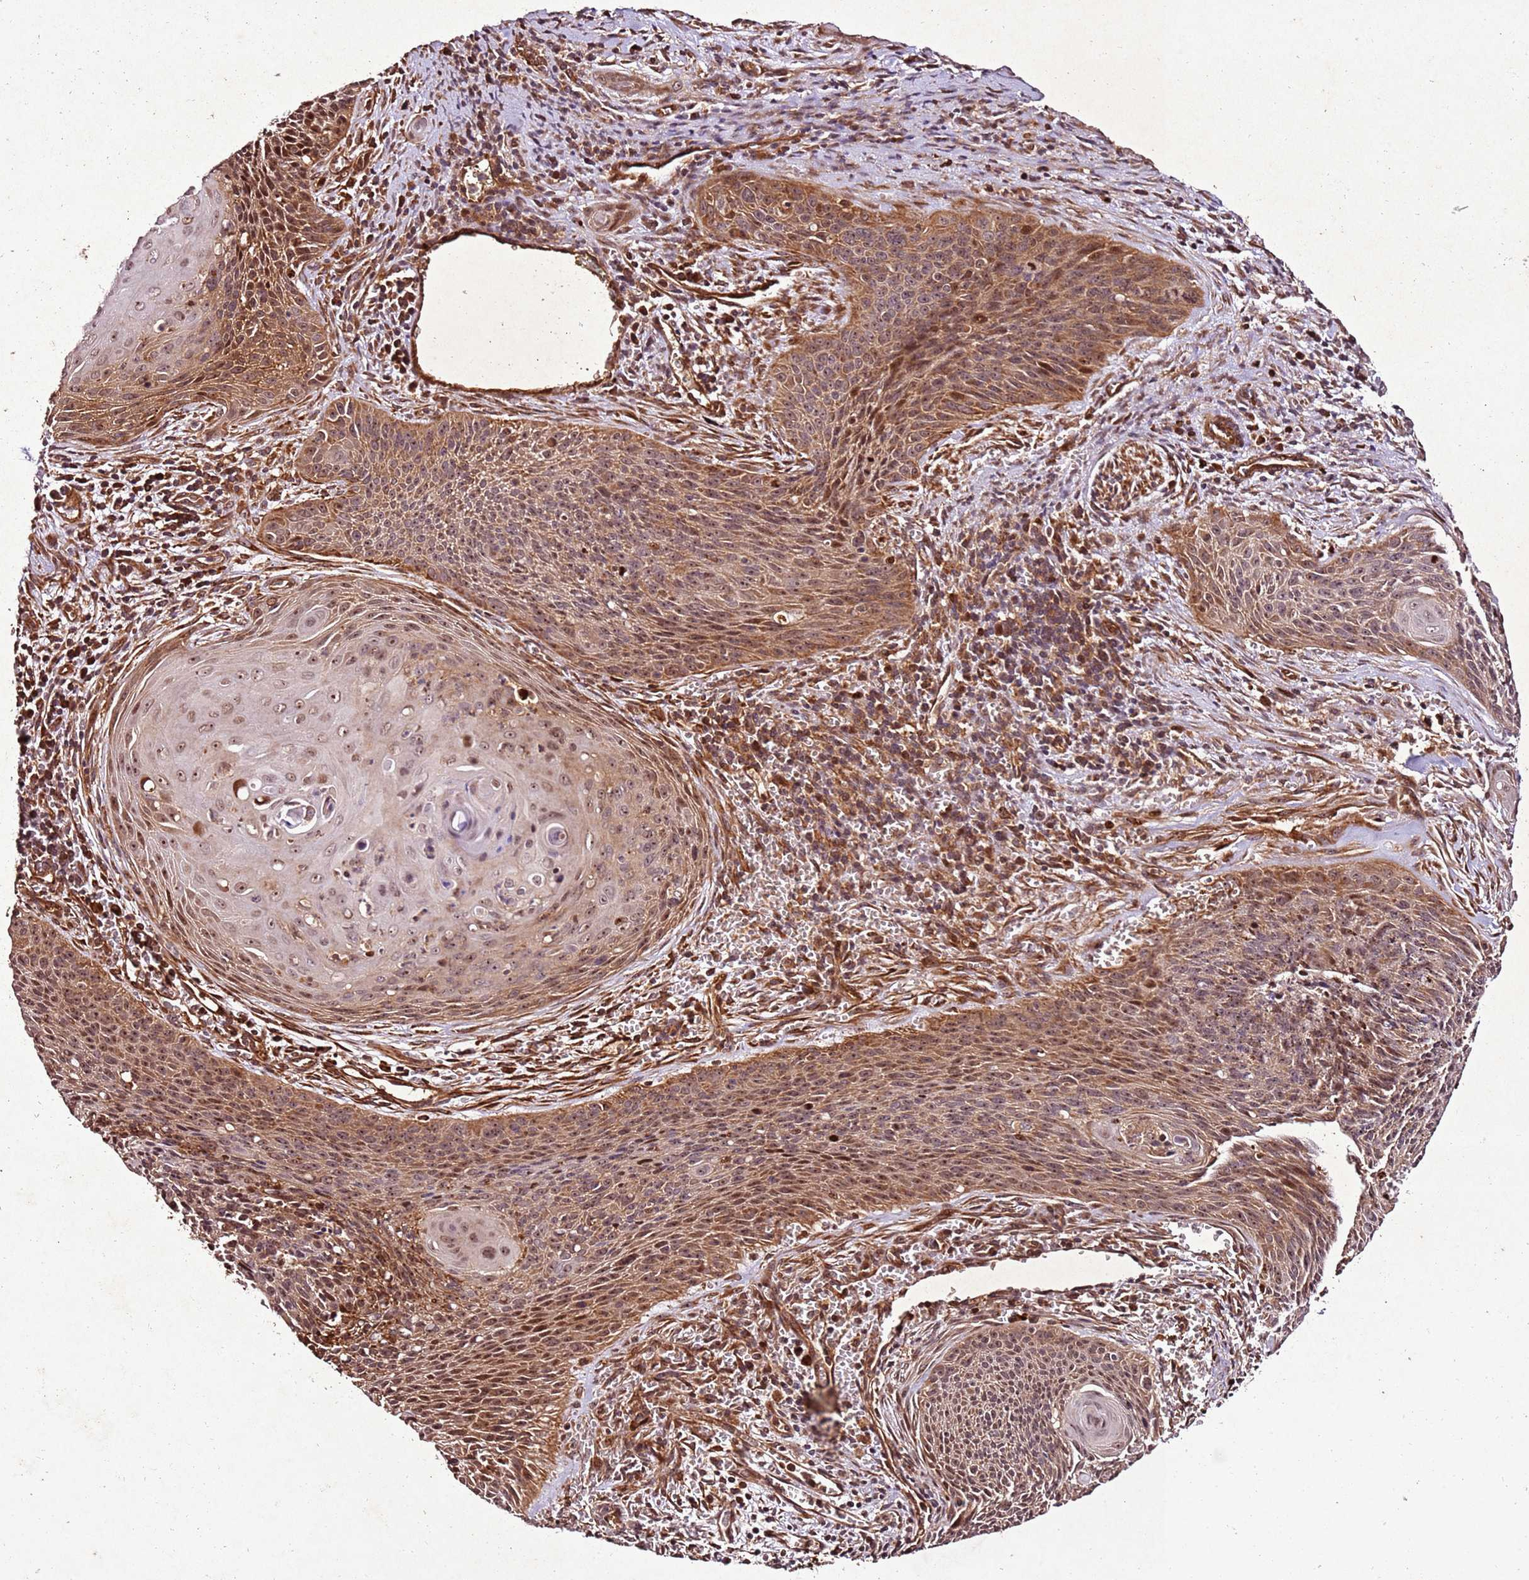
{"staining": {"intensity": "moderate", "quantity": ">75%", "location": "cytoplasmic/membranous,nuclear"}, "tissue": "cervical cancer", "cell_type": "Tumor cells", "image_type": "cancer", "snomed": [{"axis": "morphology", "description": "Squamous cell carcinoma, NOS"}, {"axis": "topography", "description": "Cervix"}], "caption": "Cervical squamous cell carcinoma tissue shows moderate cytoplasmic/membranous and nuclear staining in about >75% of tumor cells The protein is stained brown, and the nuclei are stained in blue (DAB IHC with brightfield microscopy, high magnification).", "gene": "PTMA", "patient": {"sex": "female", "age": 55}}